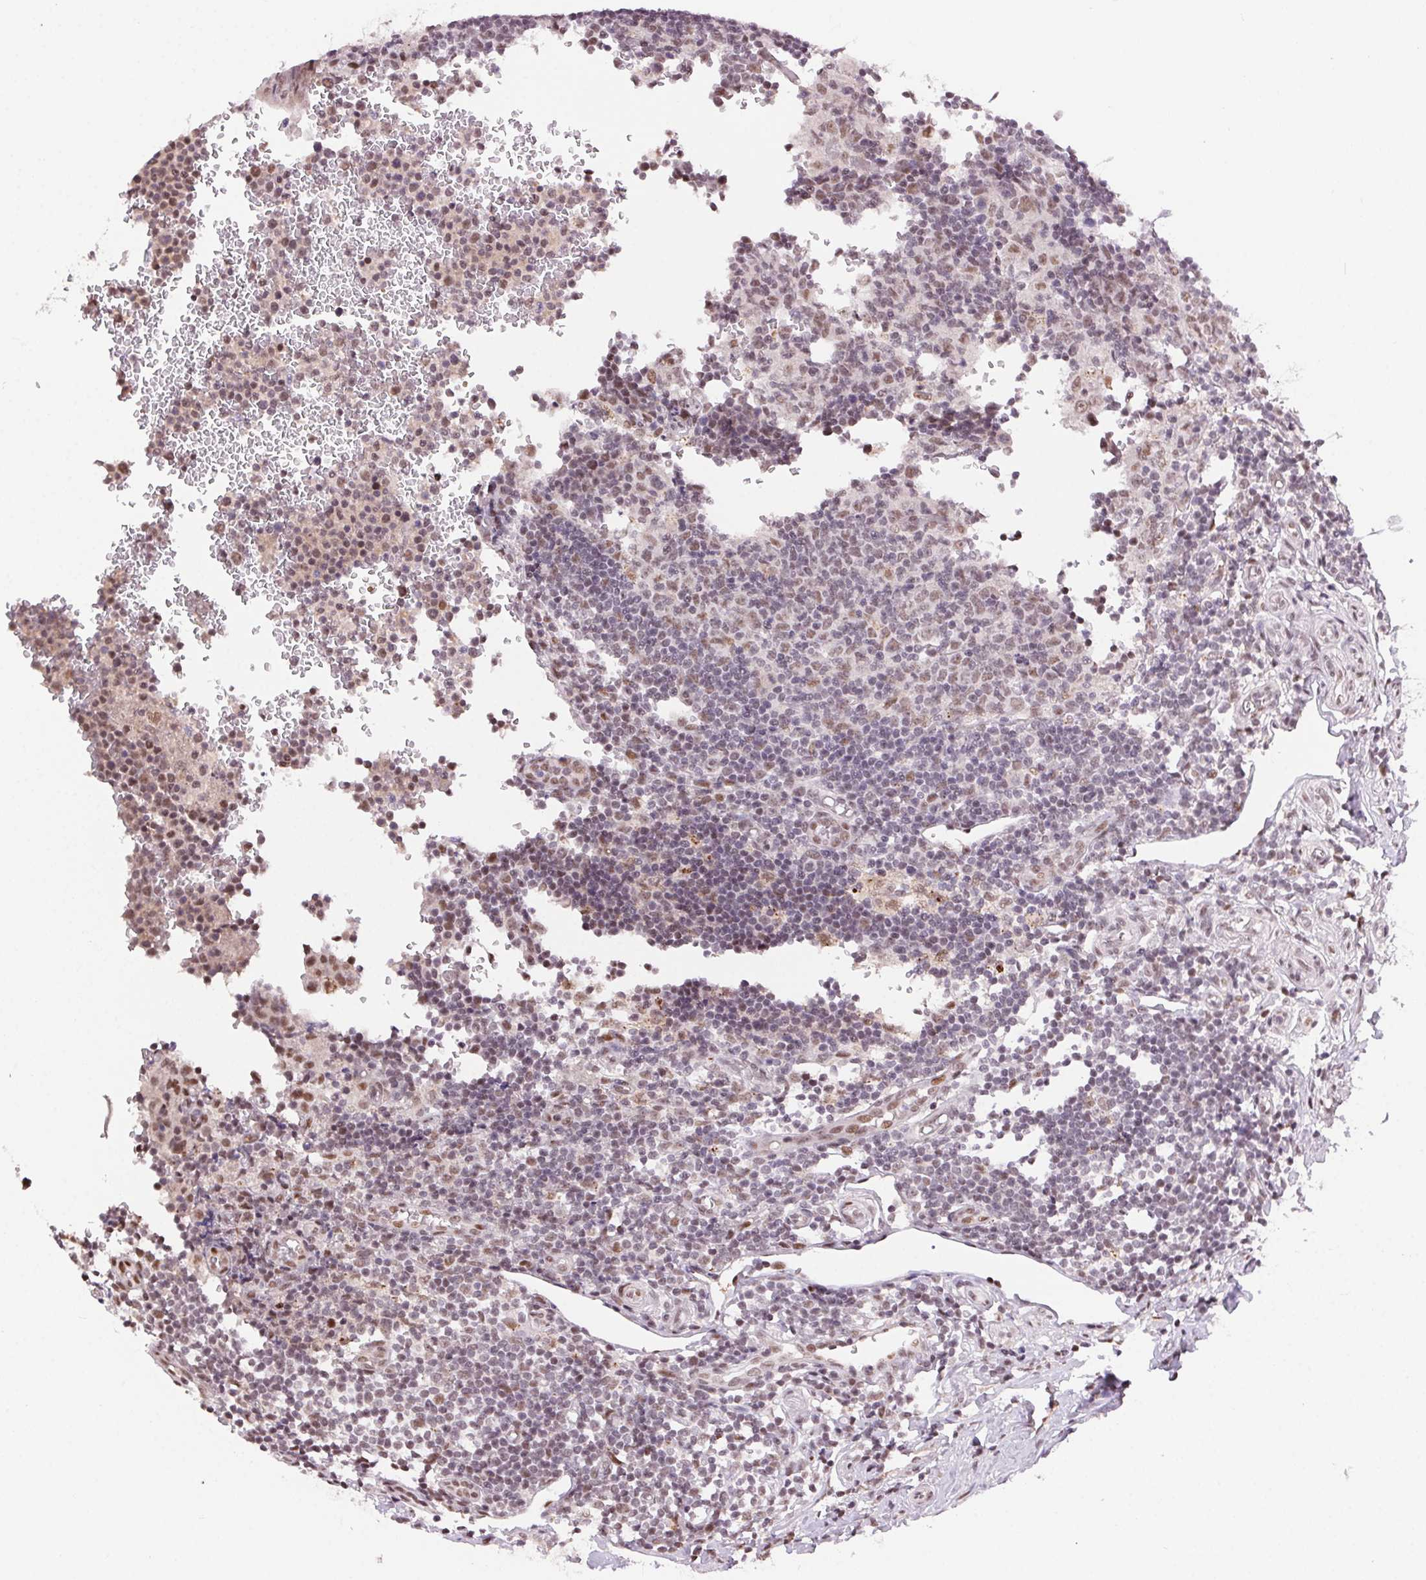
{"staining": {"intensity": "weak", "quantity": "25%-75%", "location": "nuclear"}, "tissue": "appendix", "cell_type": "Glandular cells", "image_type": "normal", "snomed": [{"axis": "morphology", "description": "Normal tissue, NOS"}, {"axis": "topography", "description": "Appendix"}], "caption": "This histopathology image demonstrates benign appendix stained with immunohistochemistry (IHC) to label a protein in brown. The nuclear of glandular cells show weak positivity for the protein. Nuclei are counter-stained blue.", "gene": "RAD23A", "patient": {"sex": "male", "age": 18}}